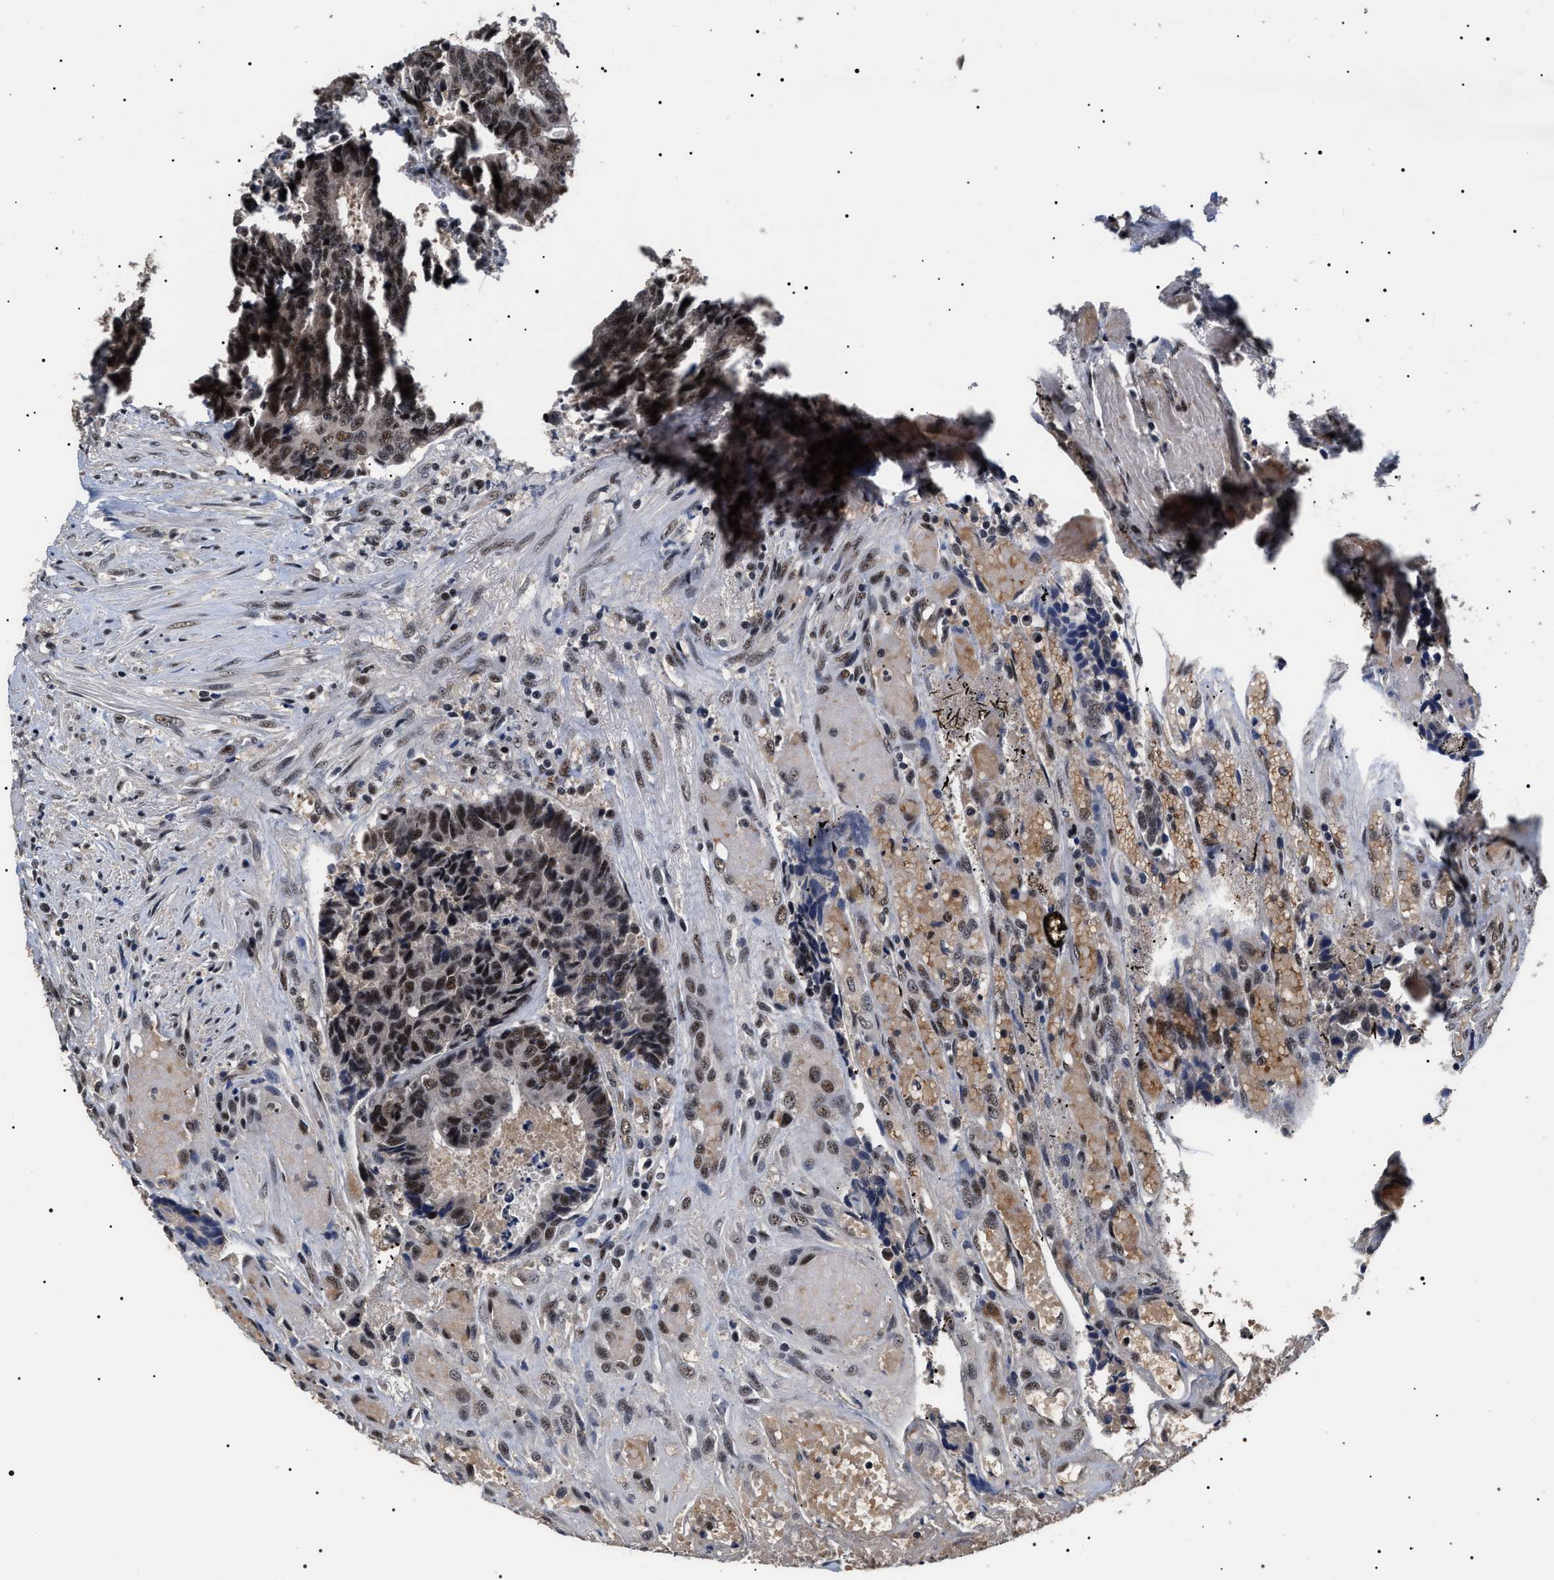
{"staining": {"intensity": "moderate", "quantity": ">75%", "location": "nuclear"}, "tissue": "colorectal cancer", "cell_type": "Tumor cells", "image_type": "cancer", "snomed": [{"axis": "morphology", "description": "Adenocarcinoma, NOS"}, {"axis": "topography", "description": "Rectum"}], "caption": "Tumor cells demonstrate medium levels of moderate nuclear positivity in about >75% of cells in human colorectal cancer.", "gene": "CAAP1", "patient": {"sex": "male", "age": 84}}